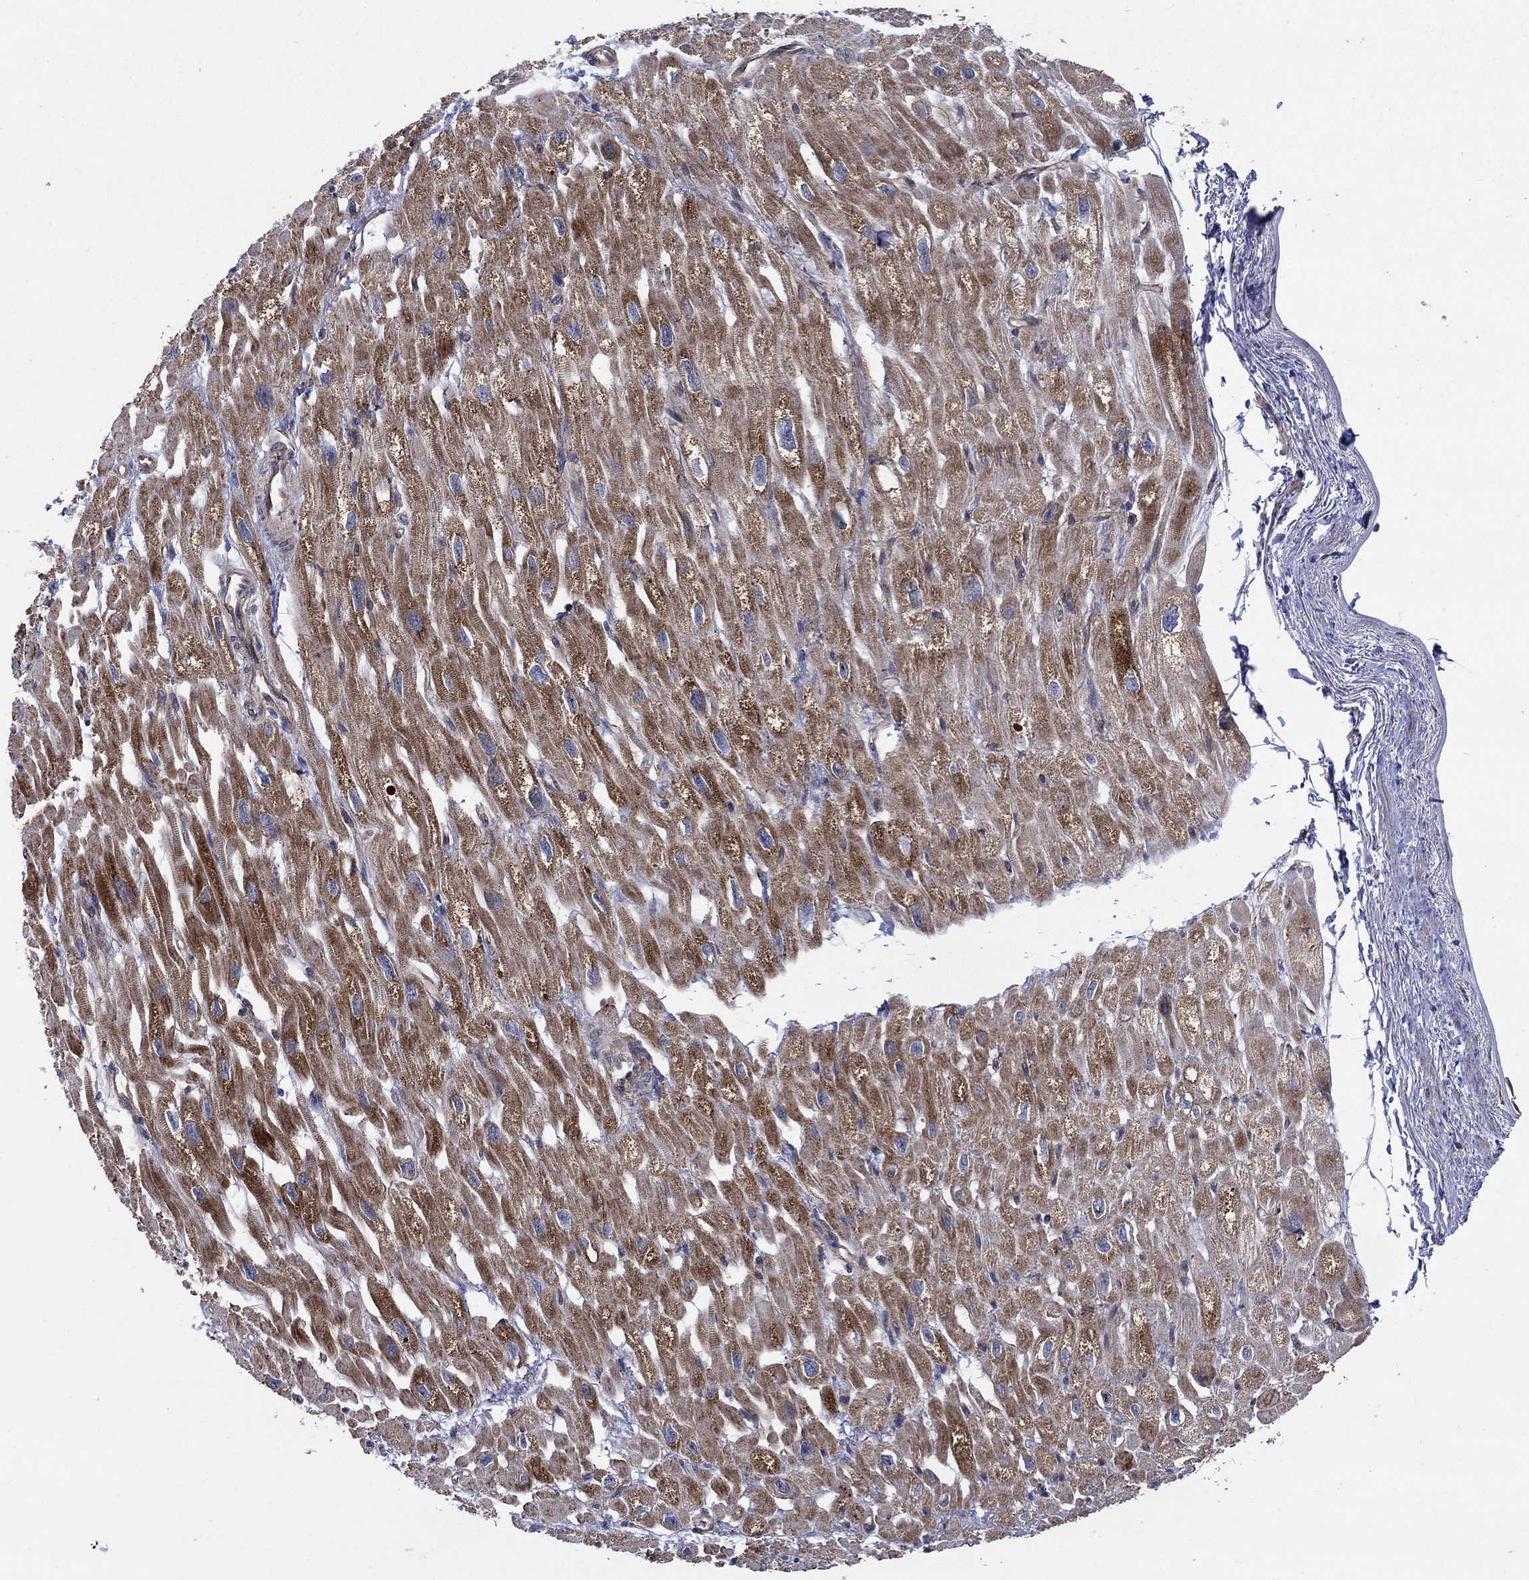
{"staining": {"intensity": "moderate", "quantity": "25%-75%", "location": "cytoplasmic/membranous"}, "tissue": "heart muscle", "cell_type": "Cardiomyocytes", "image_type": "normal", "snomed": [{"axis": "morphology", "description": "Normal tissue, NOS"}, {"axis": "topography", "description": "Heart"}], "caption": "A medium amount of moderate cytoplasmic/membranous staining is present in approximately 25%-75% of cardiomyocytes in benign heart muscle. The staining is performed using DAB (3,3'-diaminobenzidine) brown chromogen to label protein expression. The nuclei are counter-stained blue using hematoxylin.", "gene": "RPLP0", "patient": {"sex": "male", "age": 66}}